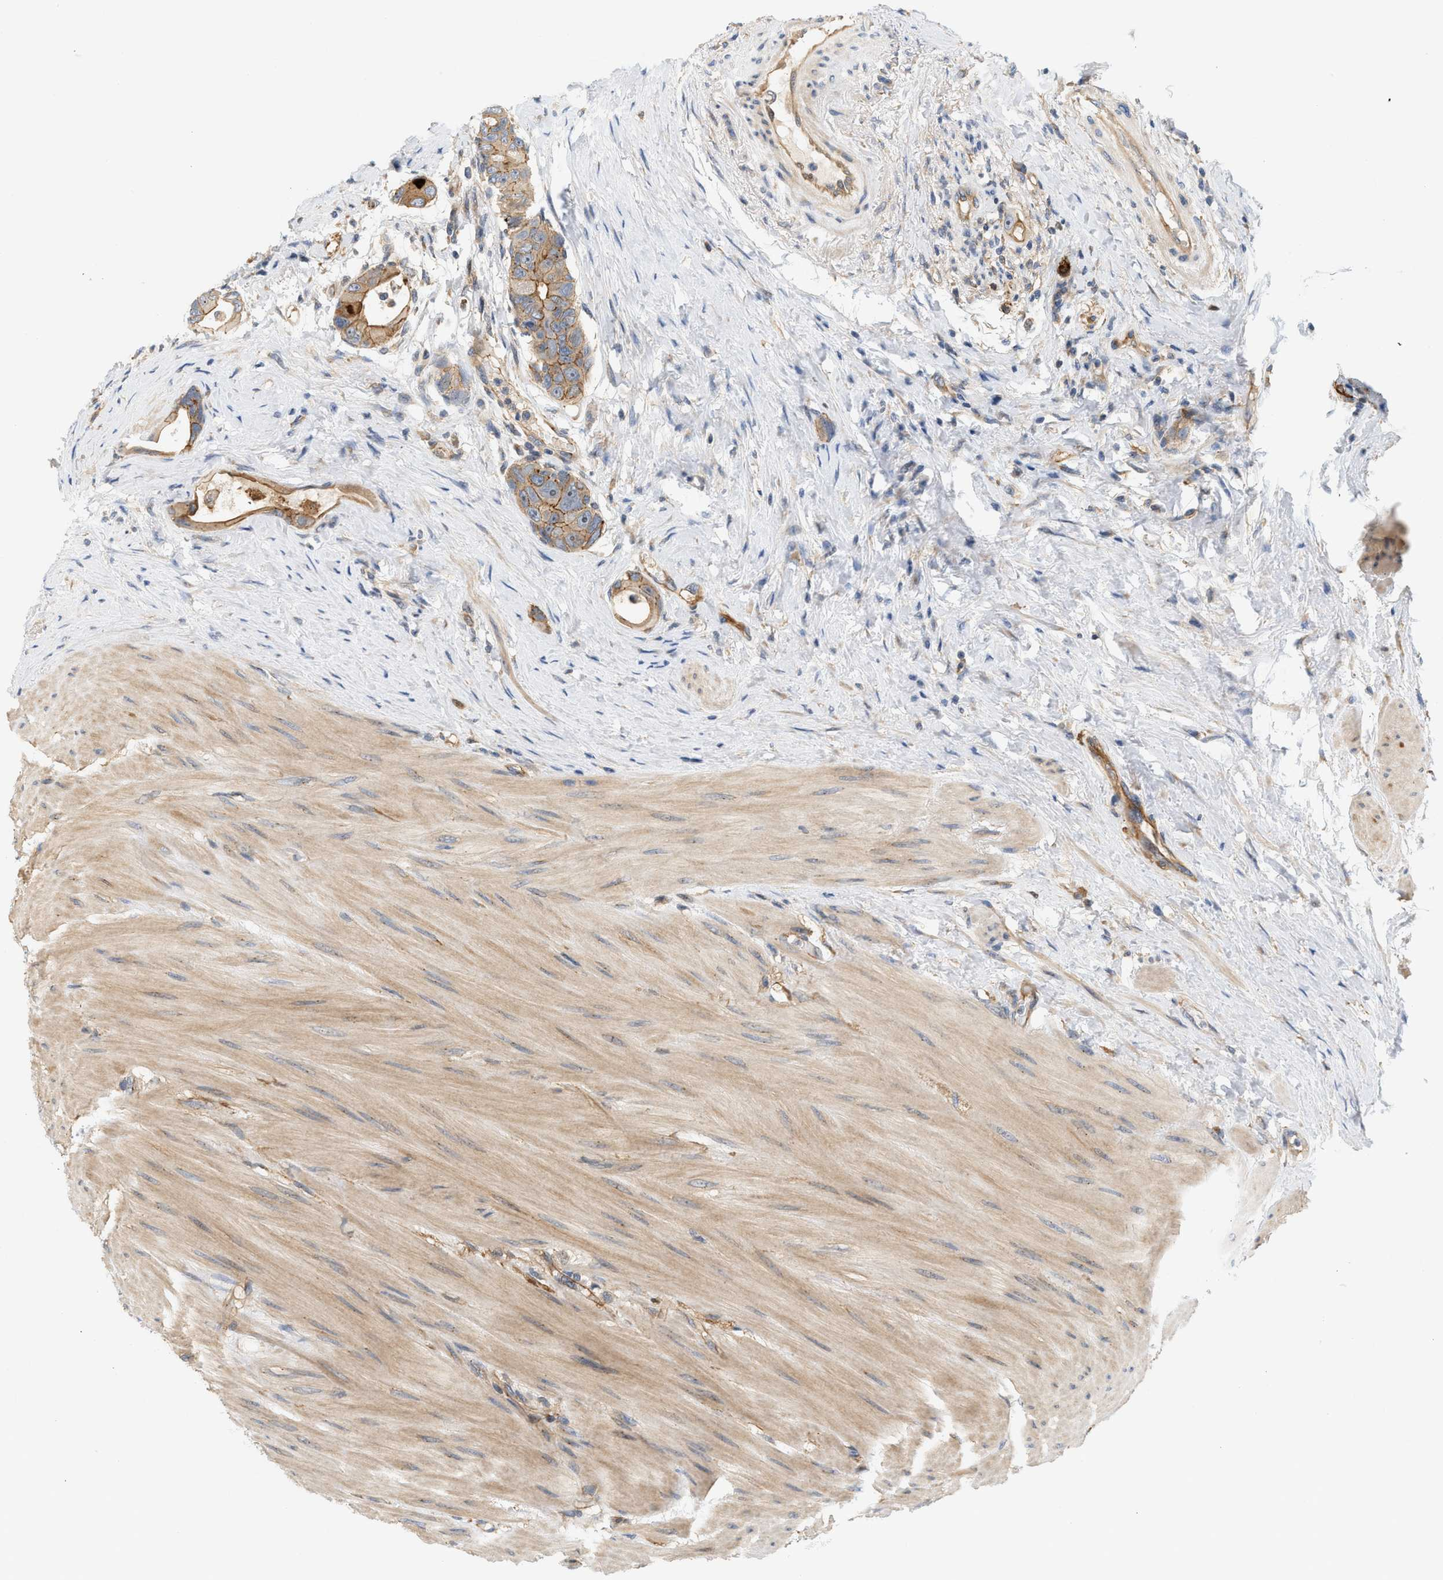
{"staining": {"intensity": "moderate", "quantity": ">75%", "location": "cytoplasmic/membranous"}, "tissue": "colorectal cancer", "cell_type": "Tumor cells", "image_type": "cancer", "snomed": [{"axis": "morphology", "description": "Adenocarcinoma, NOS"}, {"axis": "topography", "description": "Rectum"}], "caption": "Protein expression analysis of colorectal cancer shows moderate cytoplasmic/membranous positivity in approximately >75% of tumor cells.", "gene": "CTXN1", "patient": {"sex": "male", "age": 51}}